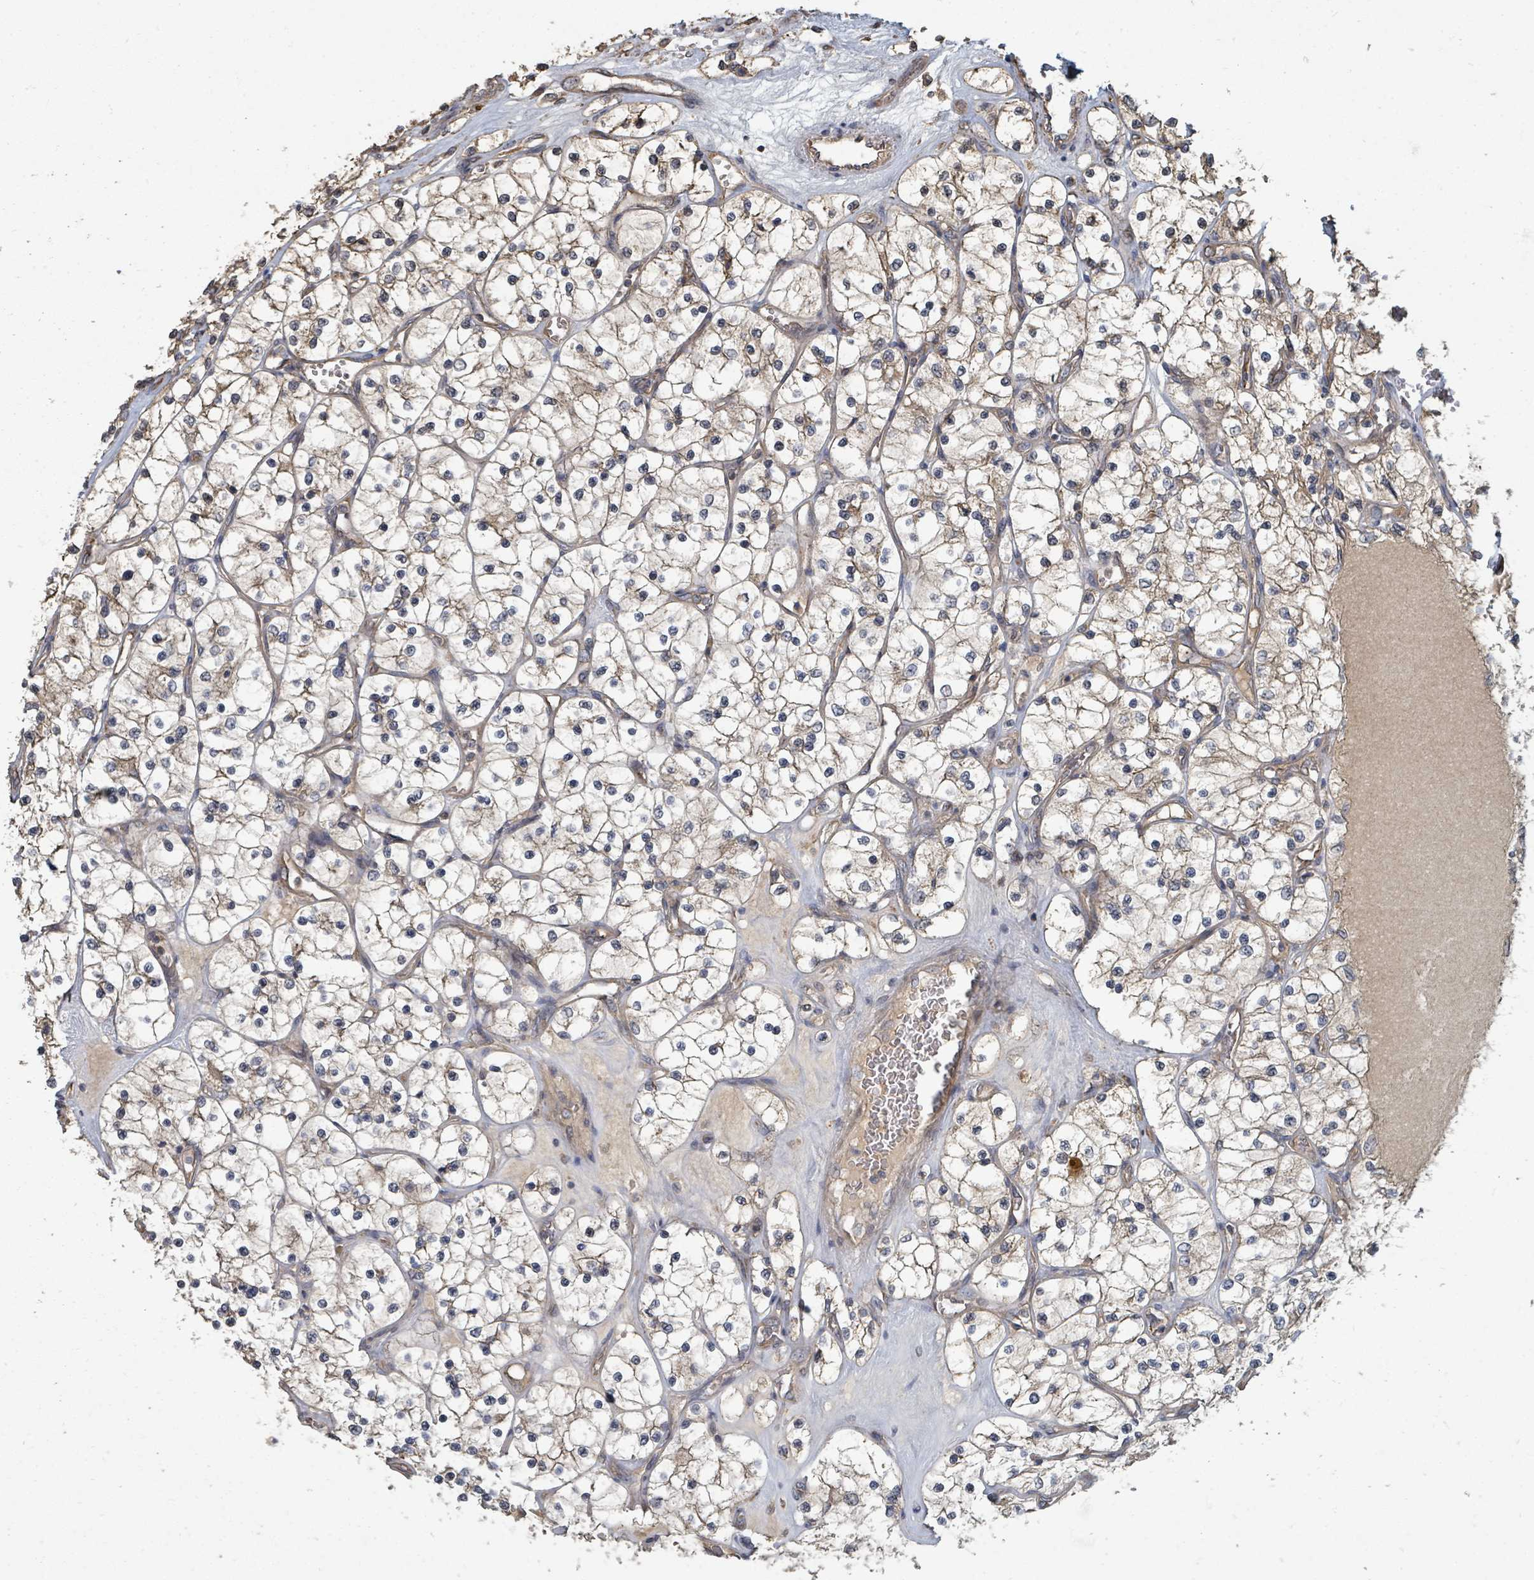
{"staining": {"intensity": "negative", "quantity": "none", "location": "none"}, "tissue": "renal cancer", "cell_type": "Tumor cells", "image_type": "cancer", "snomed": [{"axis": "morphology", "description": "Adenocarcinoma, NOS"}, {"axis": "topography", "description": "Kidney"}], "caption": "This is an immunohistochemistry photomicrograph of human renal adenocarcinoma. There is no staining in tumor cells.", "gene": "WDFY1", "patient": {"sex": "female", "age": 69}}